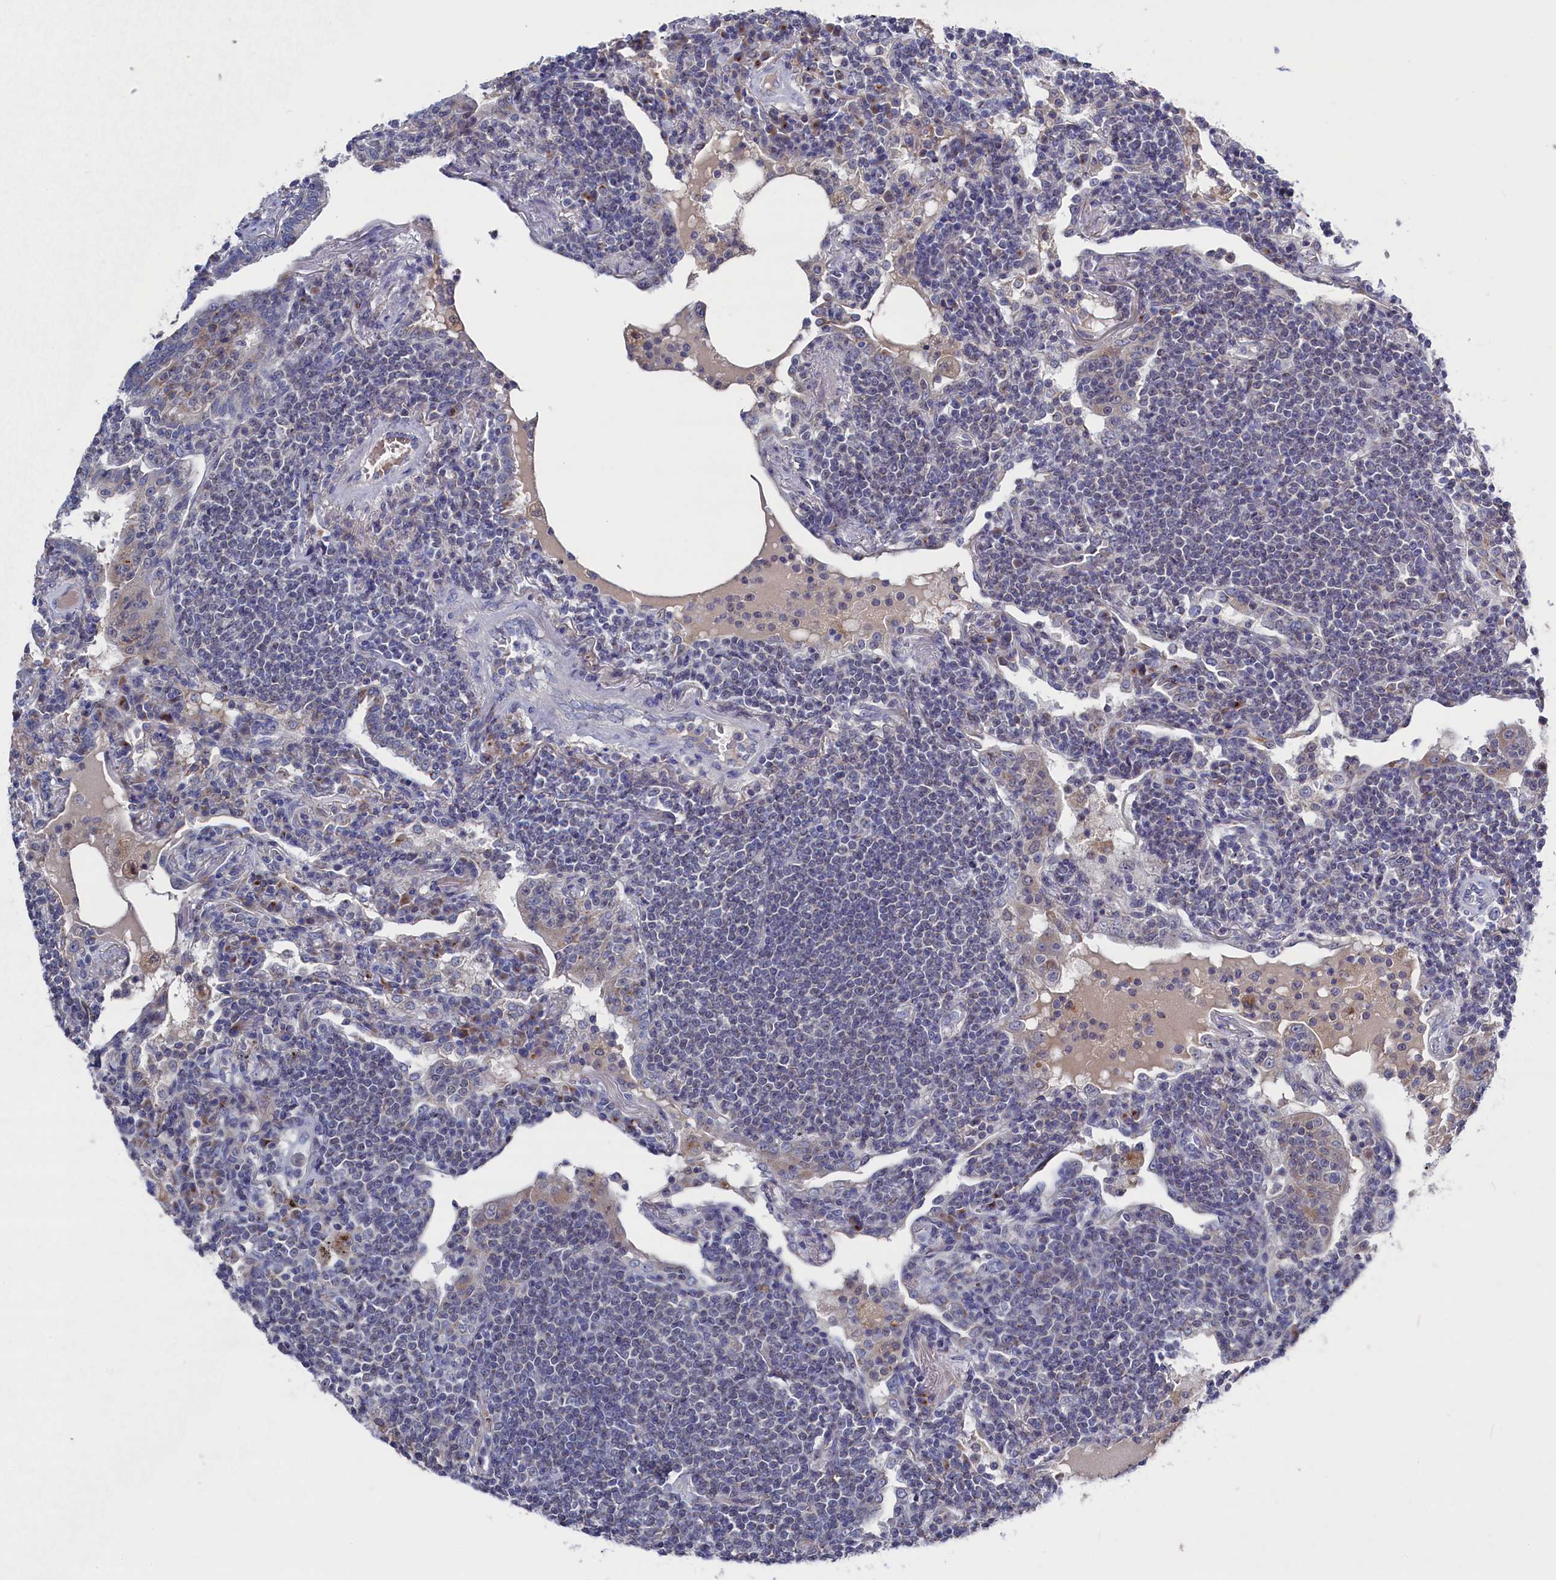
{"staining": {"intensity": "negative", "quantity": "none", "location": "none"}, "tissue": "lymphoma", "cell_type": "Tumor cells", "image_type": "cancer", "snomed": [{"axis": "morphology", "description": "Malignant lymphoma, non-Hodgkin's type, Low grade"}, {"axis": "topography", "description": "Lung"}], "caption": "Lymphoma was stained to show a protein in brown. There is no significant staining in tumor cells. (Stains: DAB immunohistochemistry (IHC) with hematoxylin counter stain, Microscopy: brightfield microscopy at high magnification).", "gene": "GPR108", "patient": {"sex": "female", "age": 71}}